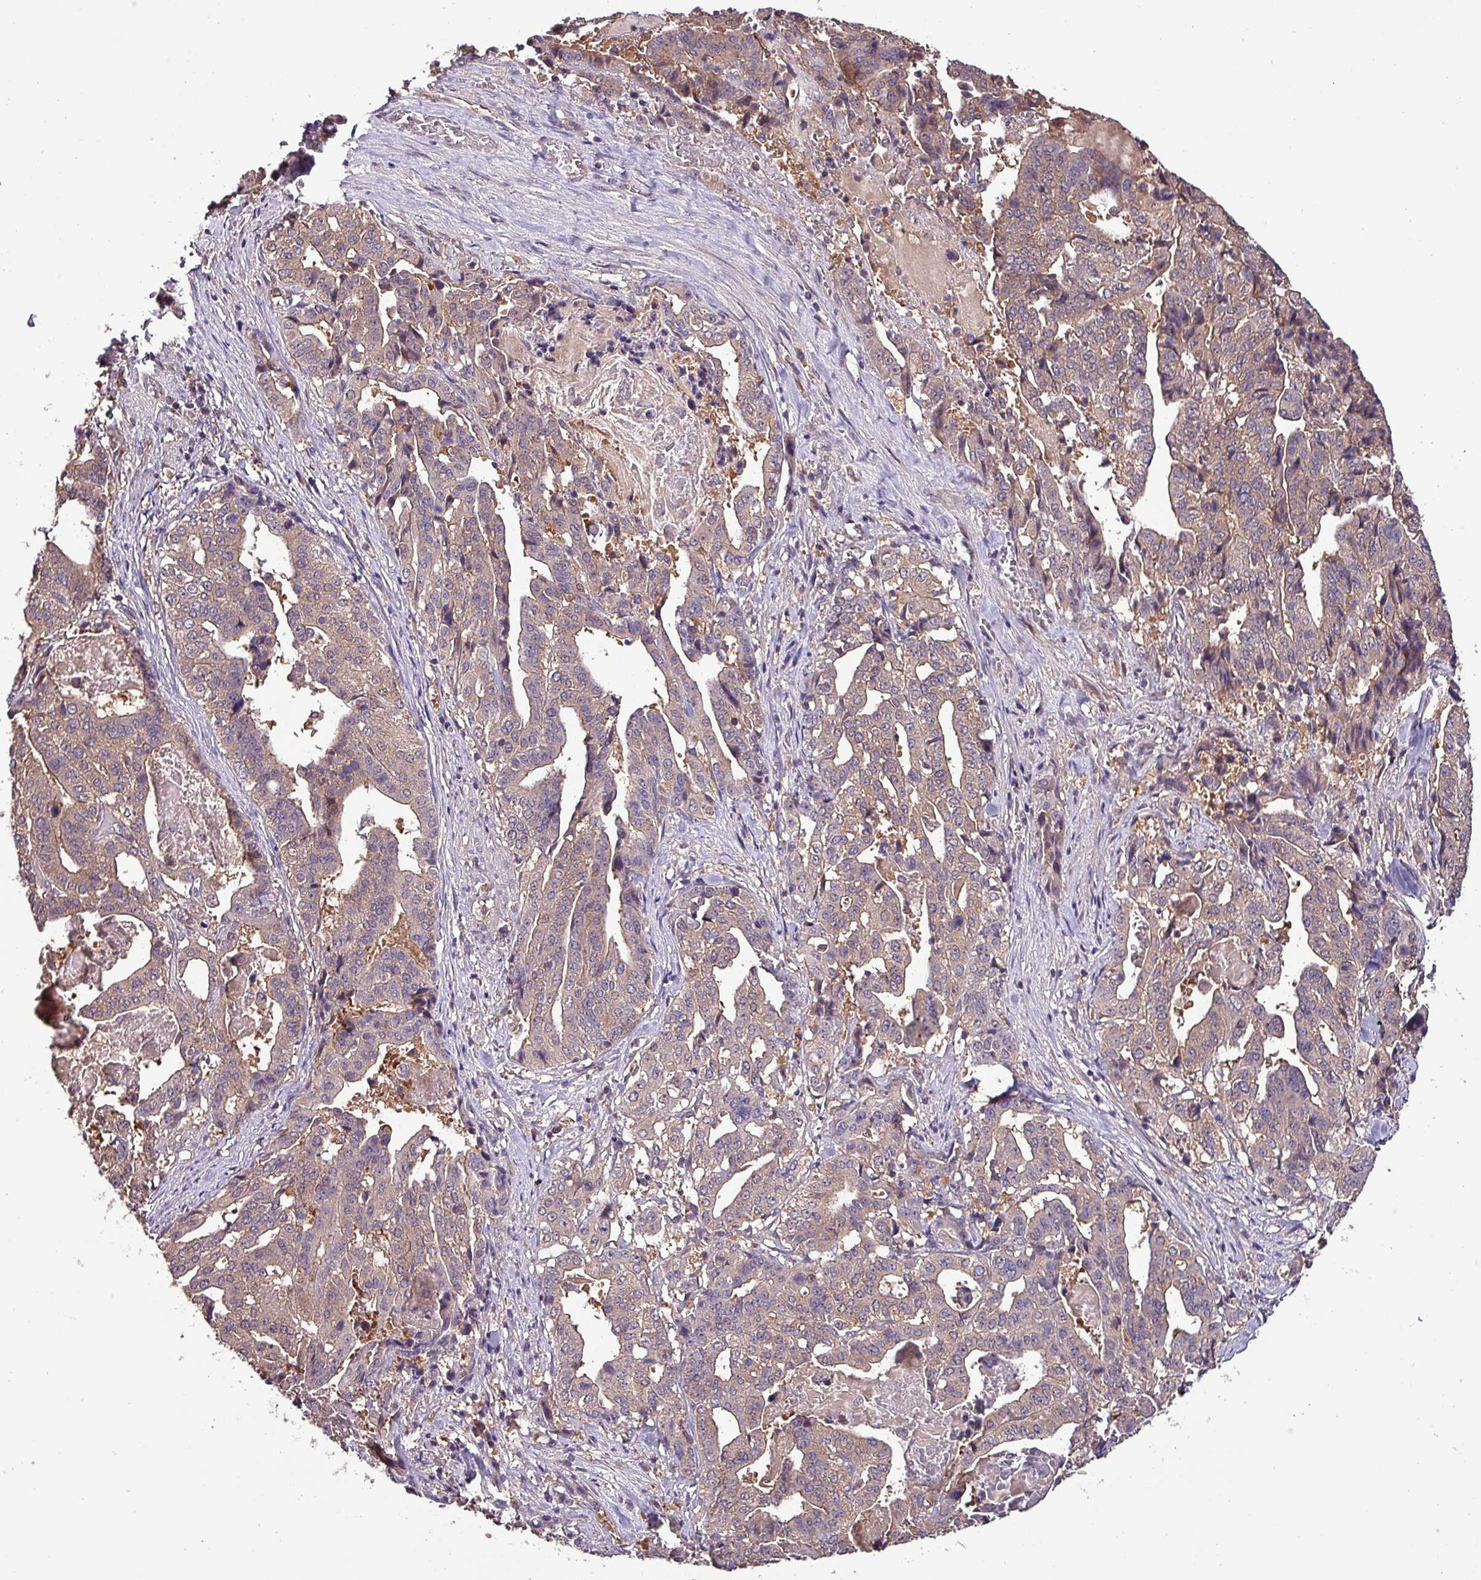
{"staining": {"intensity": "weak", "quantity": "25%-75%", "location": "cytoplasmic/membranous"}, "tissue": "stomach cancer", "cell_type": "Tumor cells", "image_type": "cancer", "snomed": [{"axis": "morphology", "description": "Adenocarcinoma, NOS"}, {"axis": "topography", "description": "Stomach"}], "caption": "Protein expression analysis of human stomach adenocarcinoma reveals weak cytoplasmic/membranous positivity in about 25%-75% of tumor cells.", "gene": "PAFAH1B2", "patient": {"sex": "male", "age": 48}}